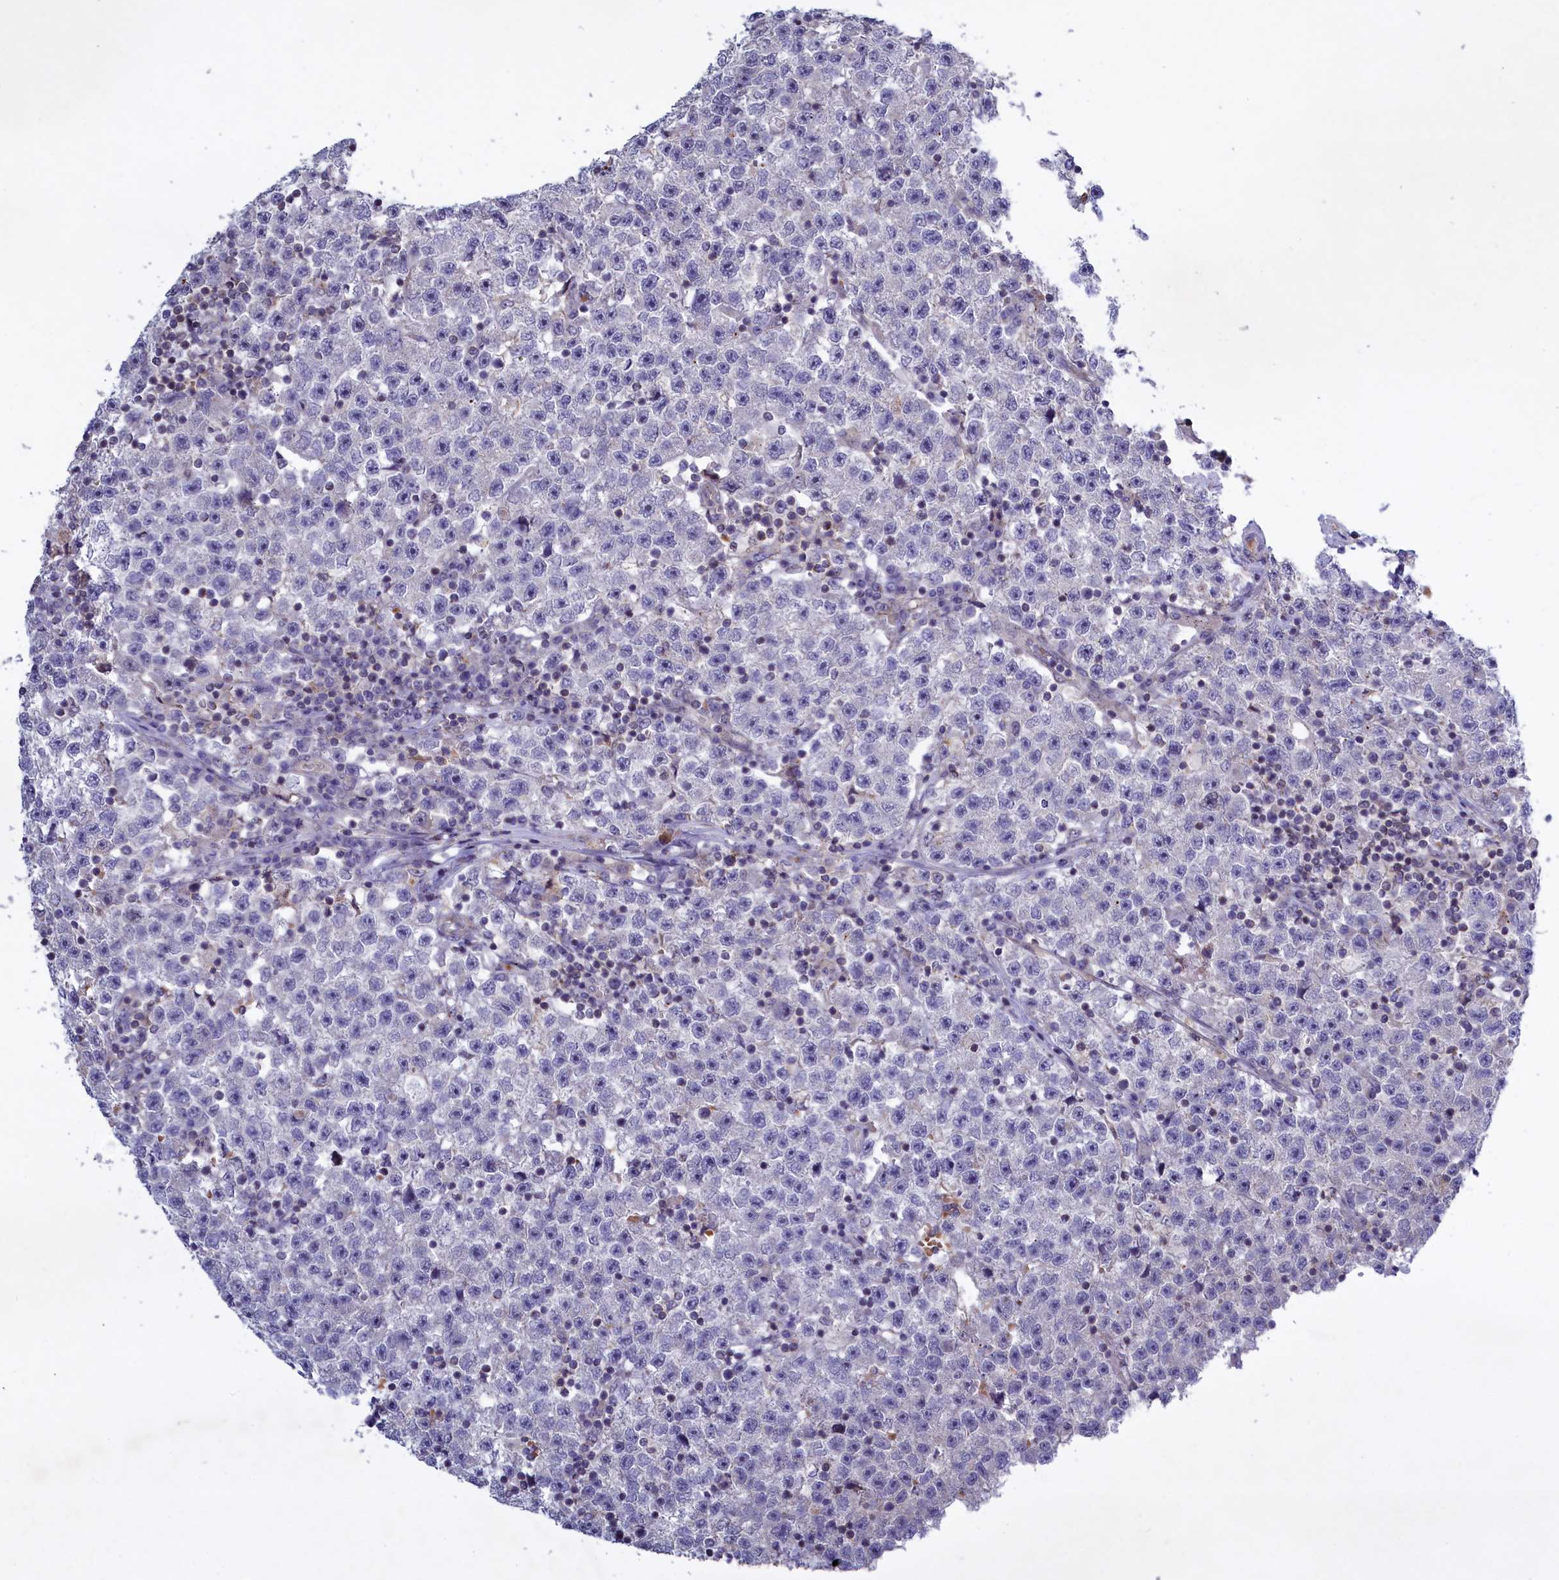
{"staining": {"intensity": "negative", "quantity": "none", "location": "none"}, "tissue": "testis cancer", "cell_type": "Tumor cells", "image_type": "cancer", "snomed": [{"axis": "morphology", "description": "Seminoma, NOS"}, {"axis": "topography", "description": "Testis"}], "caption": "DAB immunohistochemical staining of testis seminoma reveals no significant positivity in tumor cells.", "gene": "HYKK", "patient": {"sex": "male", "age": 22}}